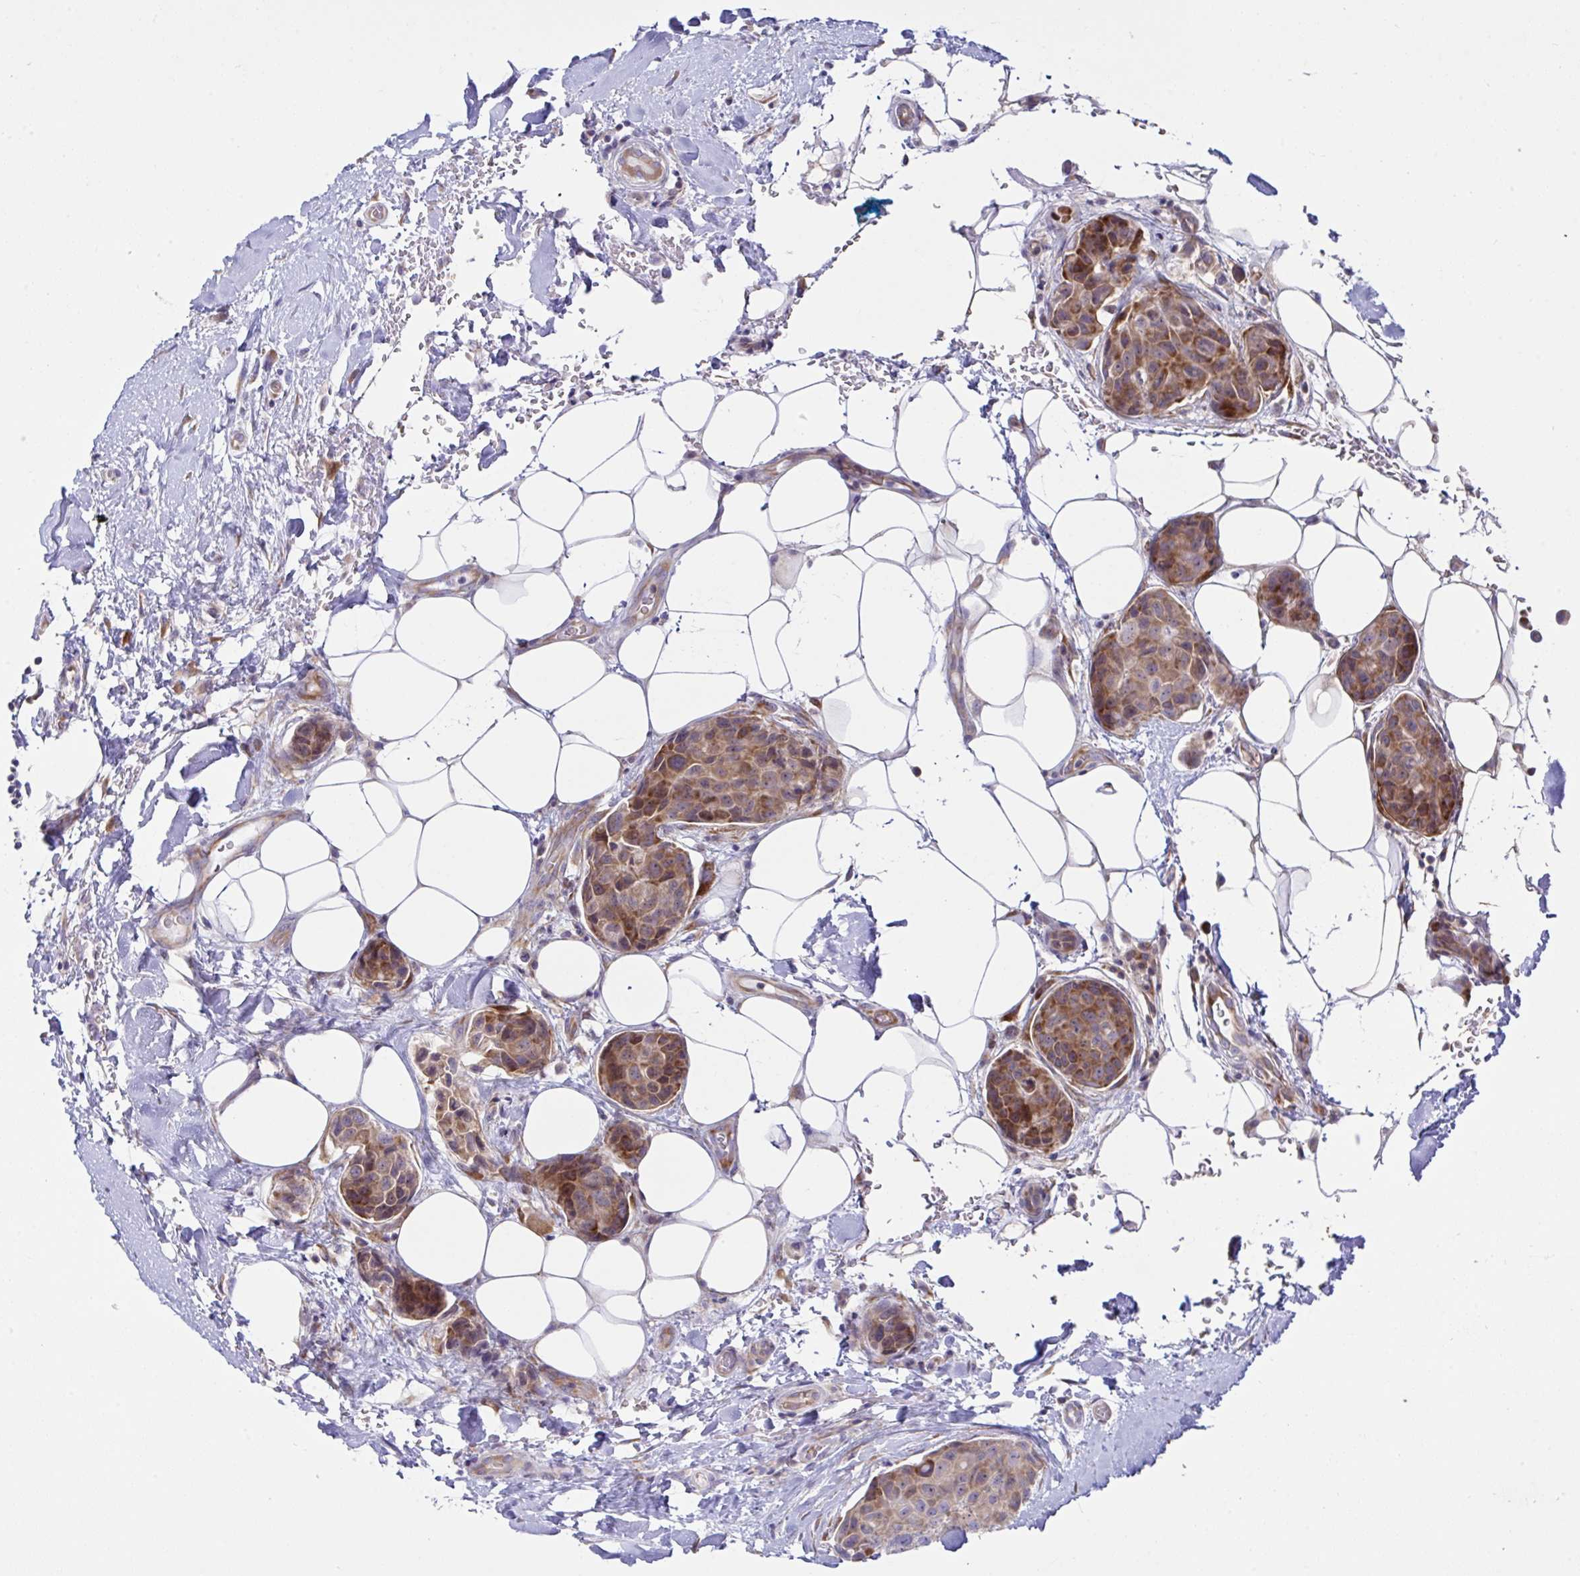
{"staining": {"intensity": "moderate", "quantity": ">75%", "location": "cytoplasmic/membranous"}, "tissue": "breast cancer", "cell_type": "Tumor cells", "image_type": "cancer", "snomed": [{"axis": "morphology", "description": "Duct carcinoma"}, {"axis": "topography", "description": "Breast"}, {"axis": "topography", "description": "Lymph node"}], "caption": "A brown stain highlights moderate cytoplasmic/membranous positivity of a protein in breast cancer (intraductal carcinoma) tumor cells.", "gene": "FAU", "patient": {"sex": "female", "age": 80}}